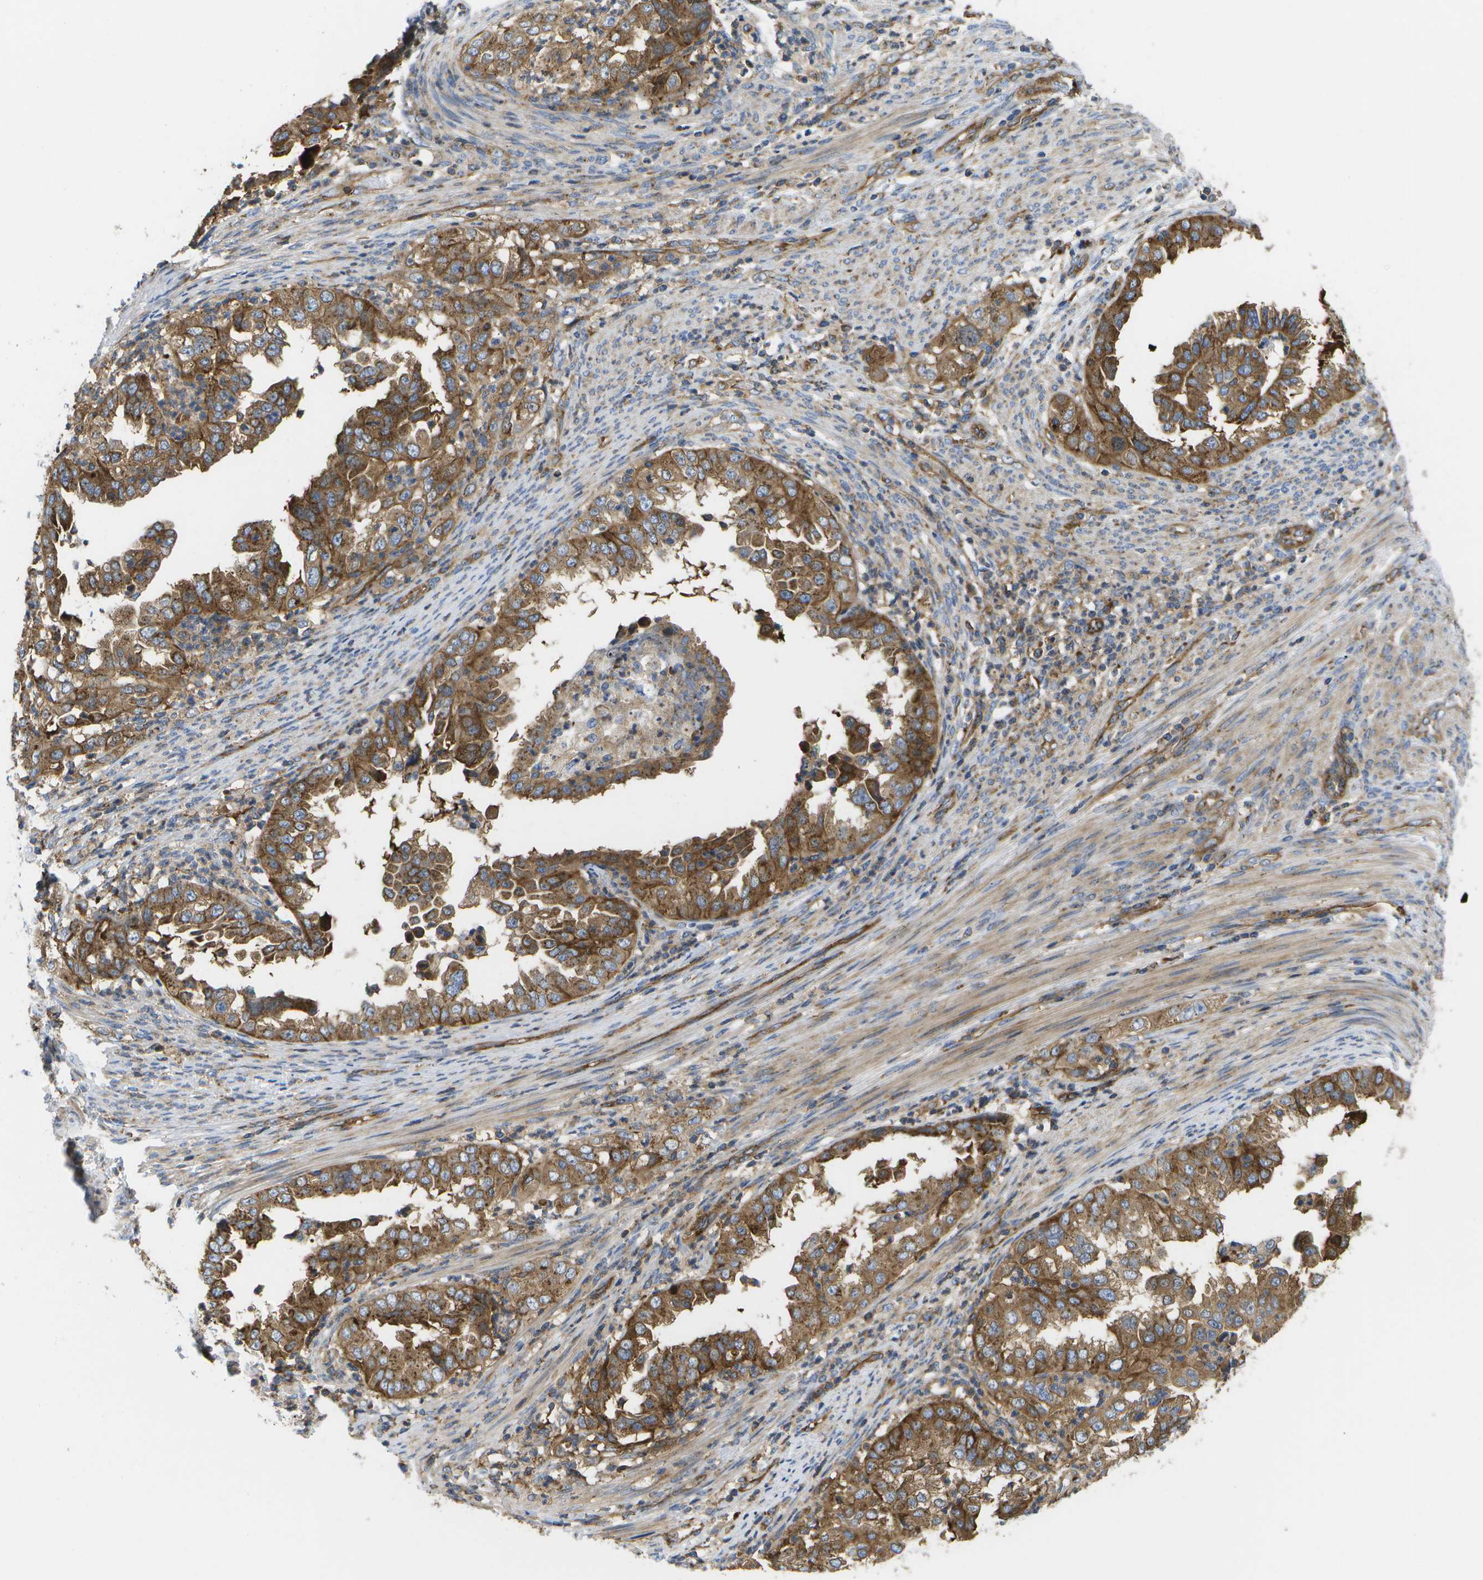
{"staining": {"intensity": "strong", "quantity": ">75%", "location": "cytoplasmic/membranous"}, "tissue": "endometrial cancer", "cell_type": "Tumor cells", "image_type": "cancer", "snomed": [{"axis": "morphology", "description": "Adenocarcinoma, NOS"}, {"axis": "topography", "description": "Endometrium"}], "caption": "Endometrial adenocarcinoma tissue demonstrates strong cytoplasmic/membranous expression in about >75% of tumor cells", "gene": "BST2", "patient": {"sex": "female", "age": 85}}